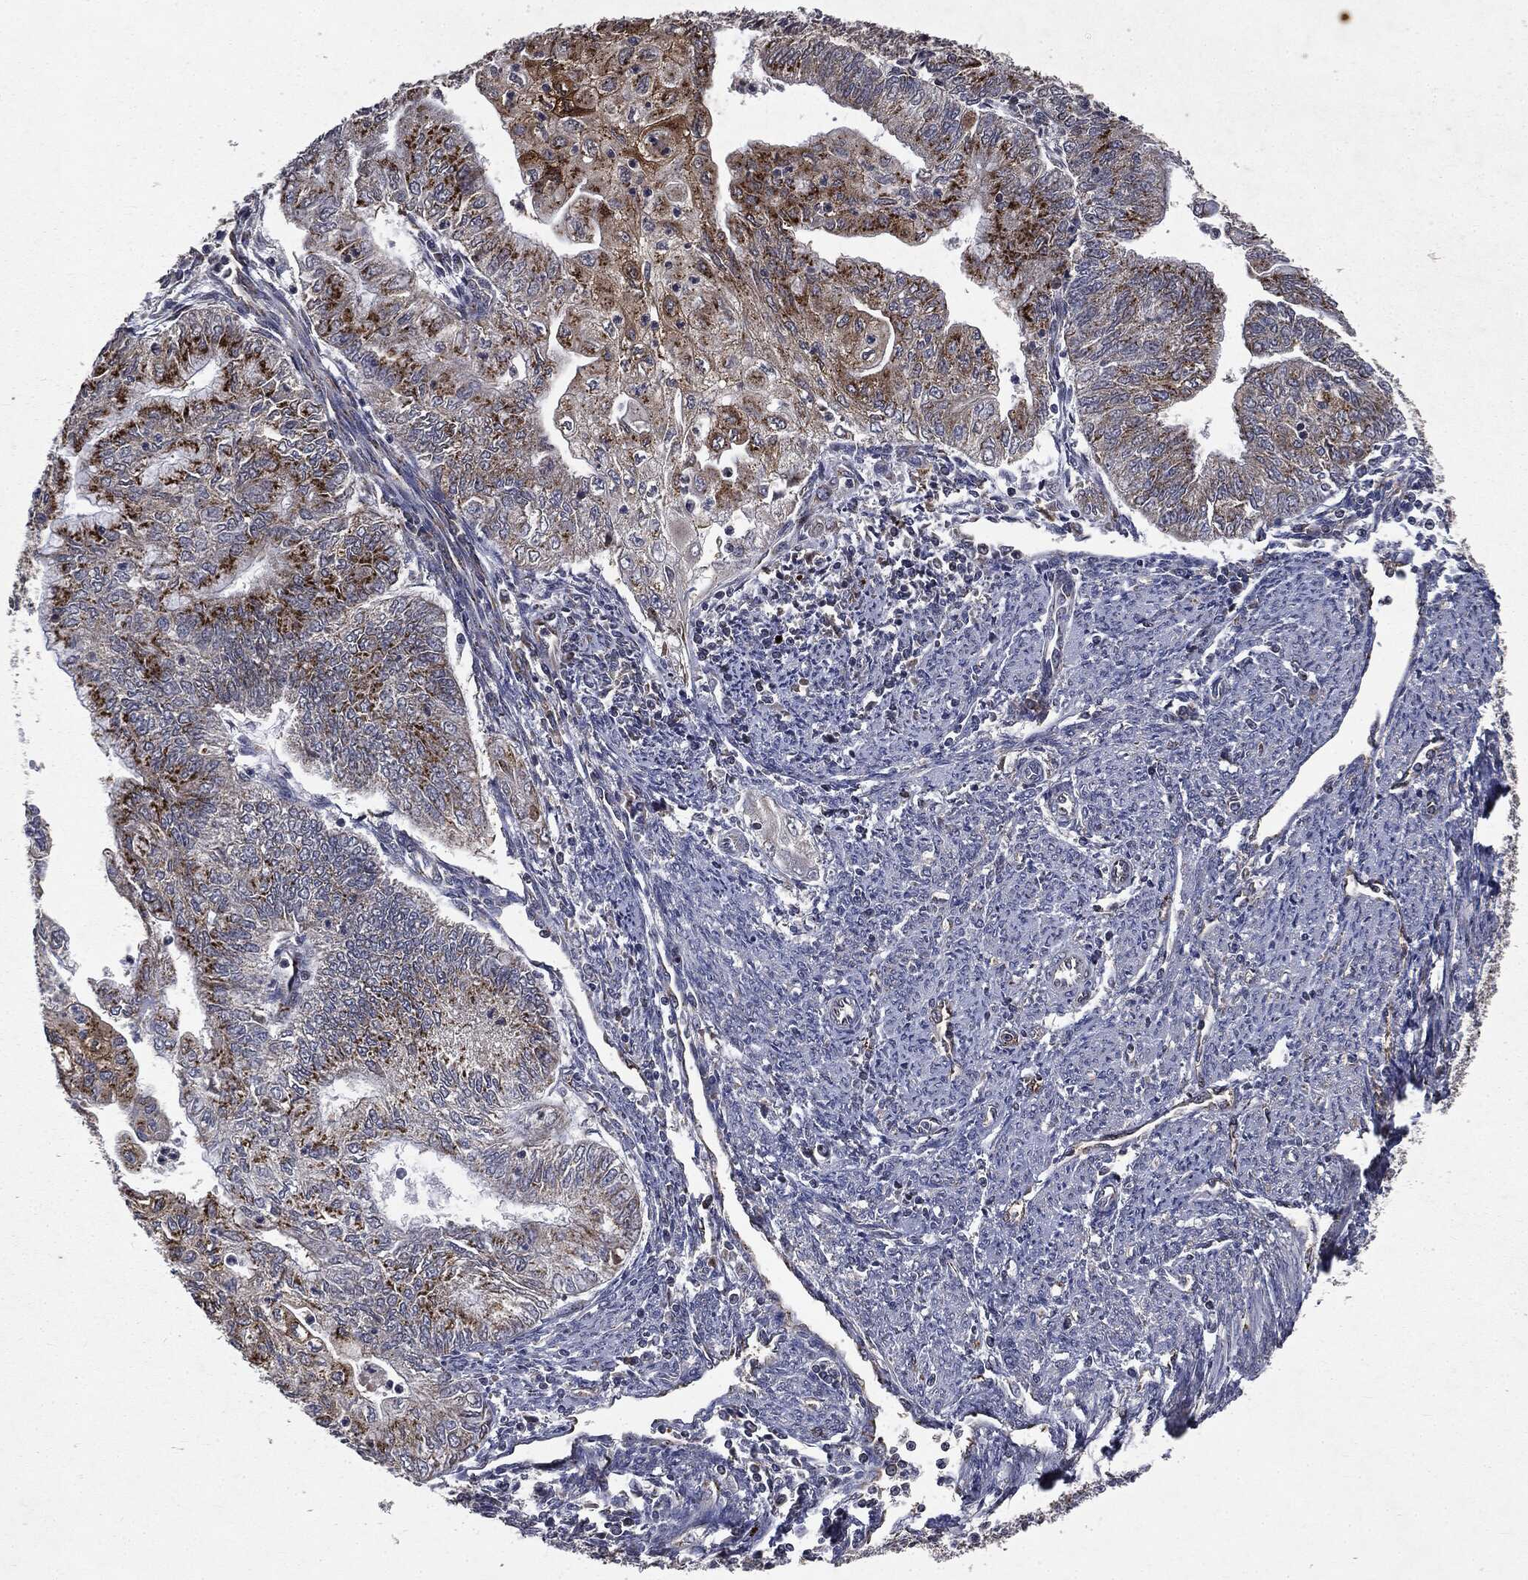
{"staining": {"intensity": "strong", "quantity": ">75%", "location": "cytoplasmic/membranous"}, "tissue": "endometrial cancer", "cell_type": "Tumor cells", "image_type": "cancer", "snomed": [{"axis": "morphology", "description": "Adenocarcinoma, NOS"}, {"axis": "topography", "description": "Endometrium"}], "caption": "The image demonstrates staining of endometrial adenocarcinoma, revealing strong cytoplasmic/membranous protein positivity (brown color) within tumor cells.", "gene": "PLPPR2", "patient": {"sex": "female", "age": 59}}